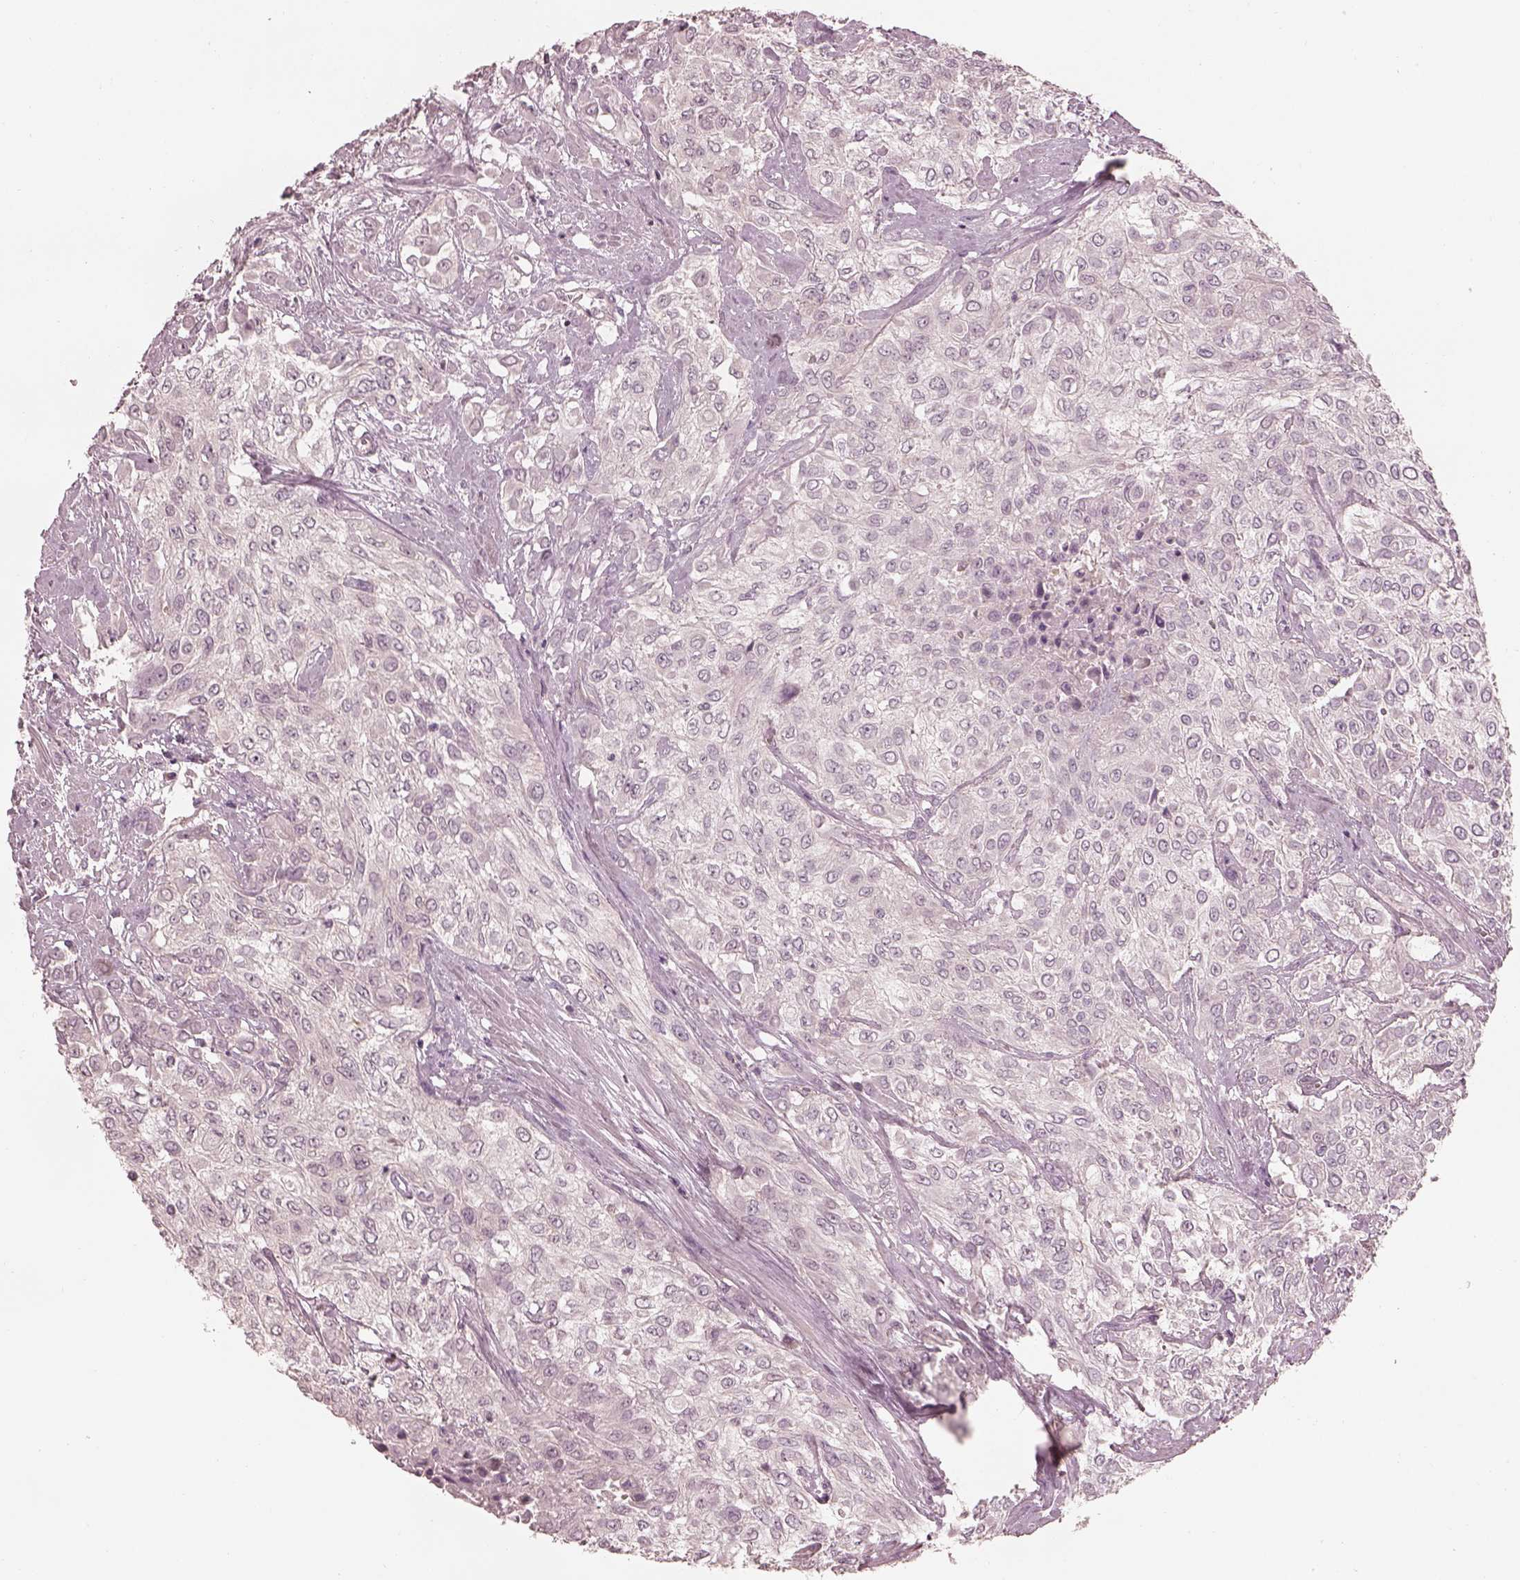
{"staining": {"intensity": "negative", "quantity": "none", "location": "none"}, "tissue": "urothelial cancer", "cell_type": "Tumor cells", "image_type": "cancer", "snomed": [{"axis": "morphology", "description": "Urothelial carcinoma, High grade"}, {"axis": "topography", "description": "Urinary bladder"}], "caption": "High power microscopy photomicrograph of an IHC histopathology image of urothelial carcinoma (high-grade), revealing no significant staining in tumor cells.", "gene": "PRKACG", "patient": {"sex": "male", "age": 57}}